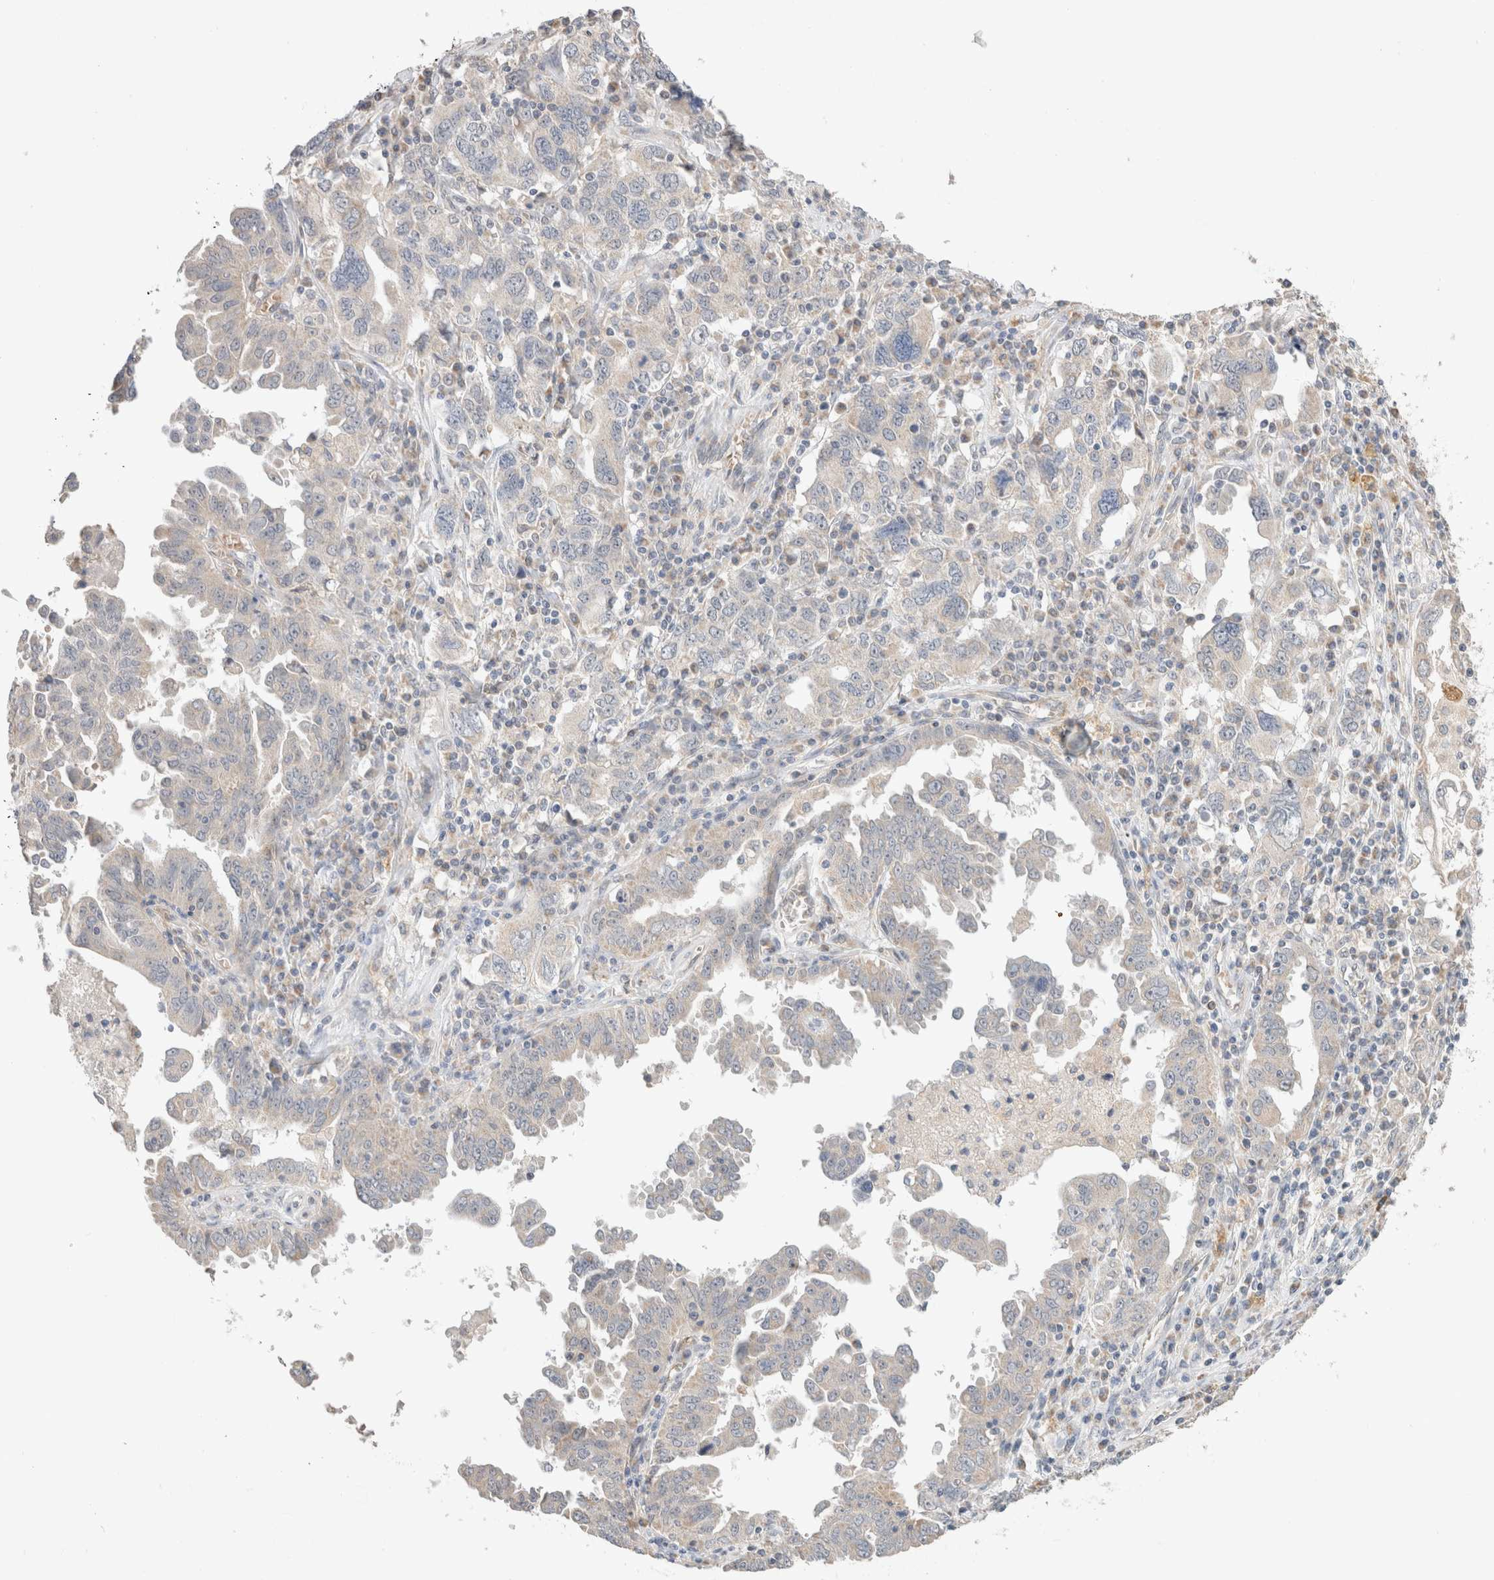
{"staining": {"intensity": "negative", "quantity": "none", "location": "none"}, "tissue": "ovarian cancer", "cell_type": "Tumor cells", "image_type": "cancer", "snomed": [{"axis": "morphology", "description": "Carcinoma, endometroid"}, {"axis": "topography", "description": "Ovary"}], "caption": "A photomicrograph of ovarian endometroid carcinoma stained for a protein reveals no brown staining in tumor cells.", "gene": "CA13", "patient": {"sex": "female", "age": 62}}